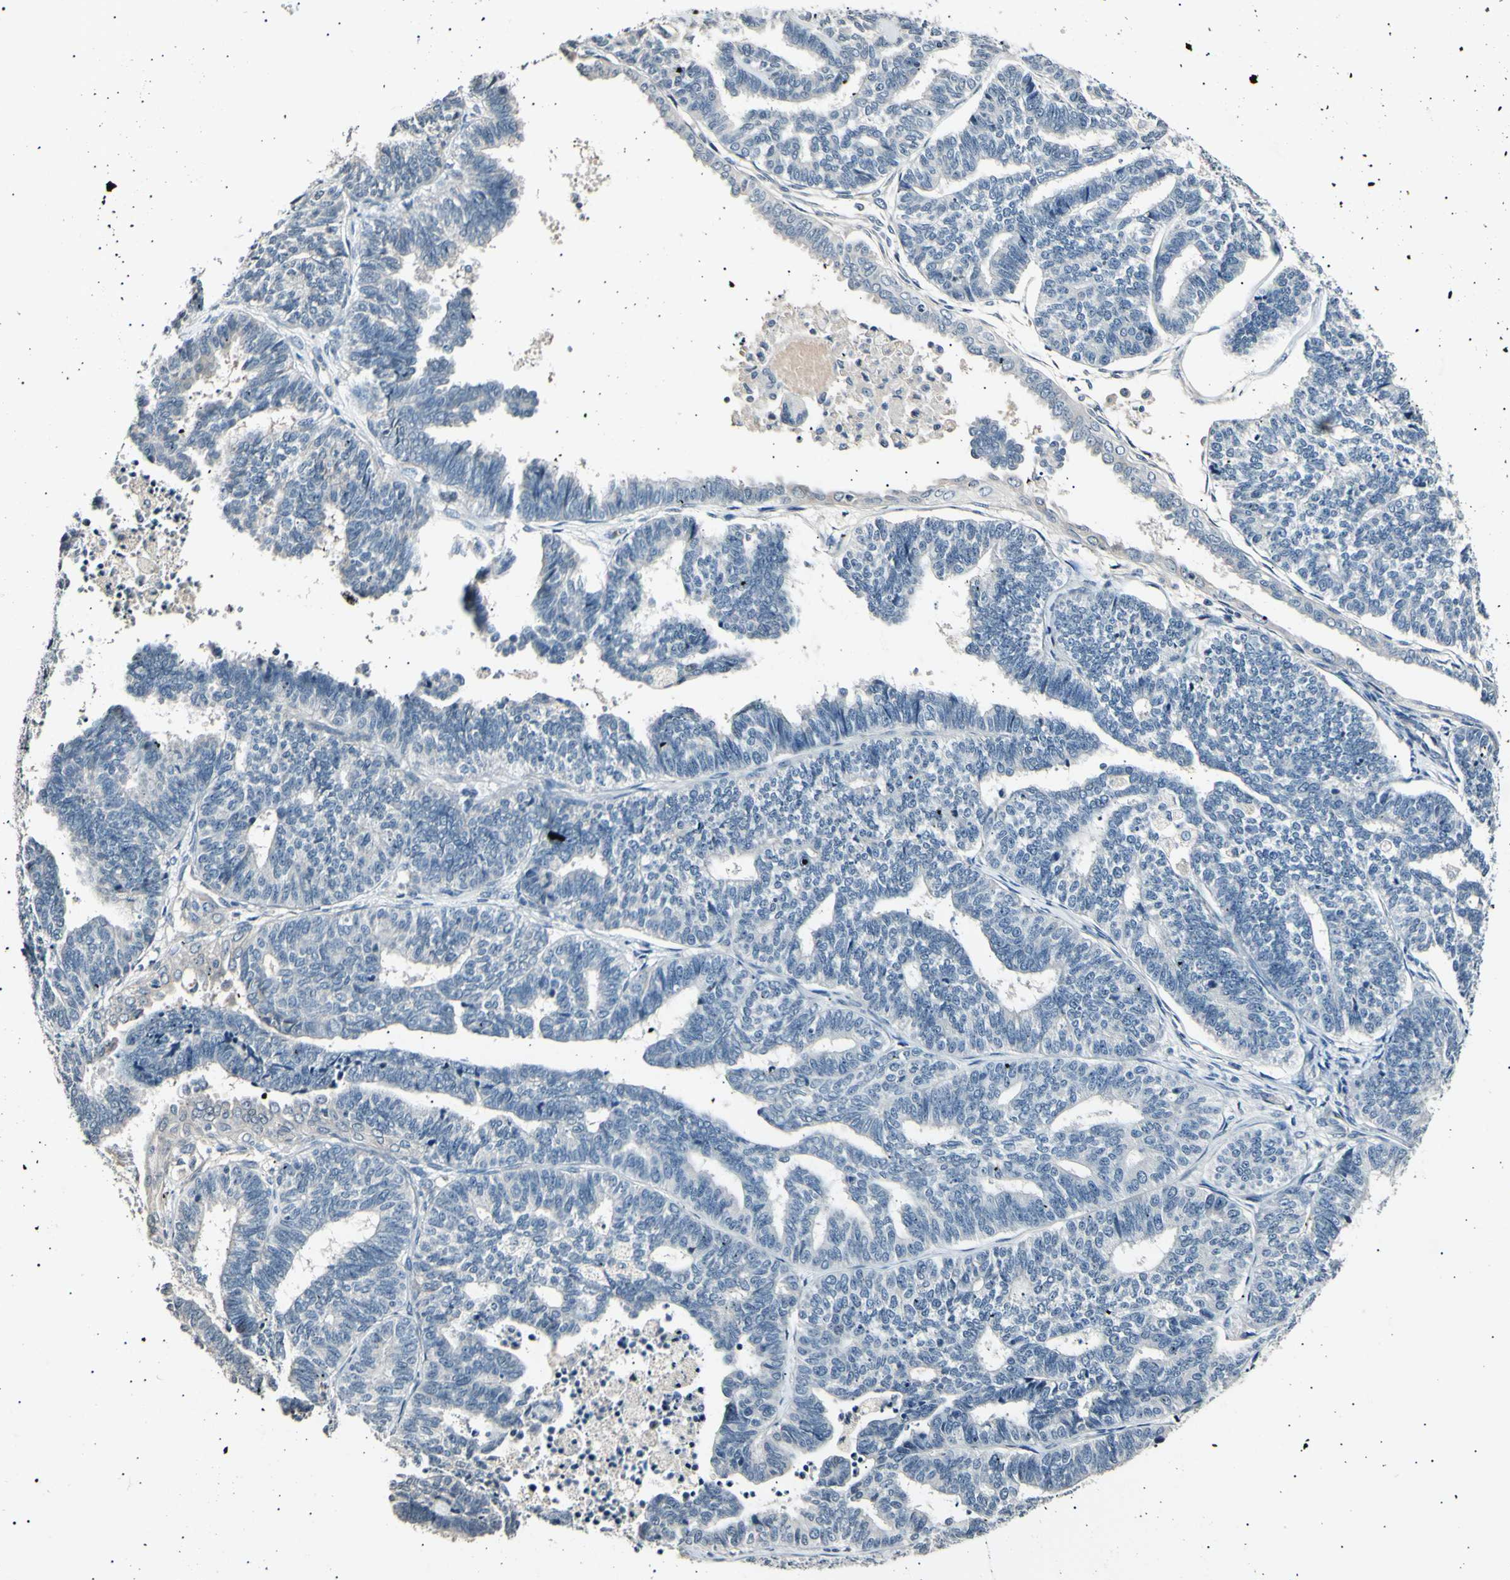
{"staining": {"intensity": "negative", "quantity": "none", "location": "none"}, "tissue": "endometrial cancer", "cell_type": "Tumor cells", "image_type": "cancer", "snomed": [{"axis": "morphology", "description": "Adenocarcinoma, NOS"}, {"axis": "topography", "description": "Endometrium"}], "caption": "Immunohistochemistry (IHC) of endometrial adenocarcinoma displays no positivity in tumor cells. (DAB immunohistochemistry (IHC) visualized using brightfield microscopy, high magnification).", "gene": "AK1", "patient": {"sex": "female", "age": 70}}